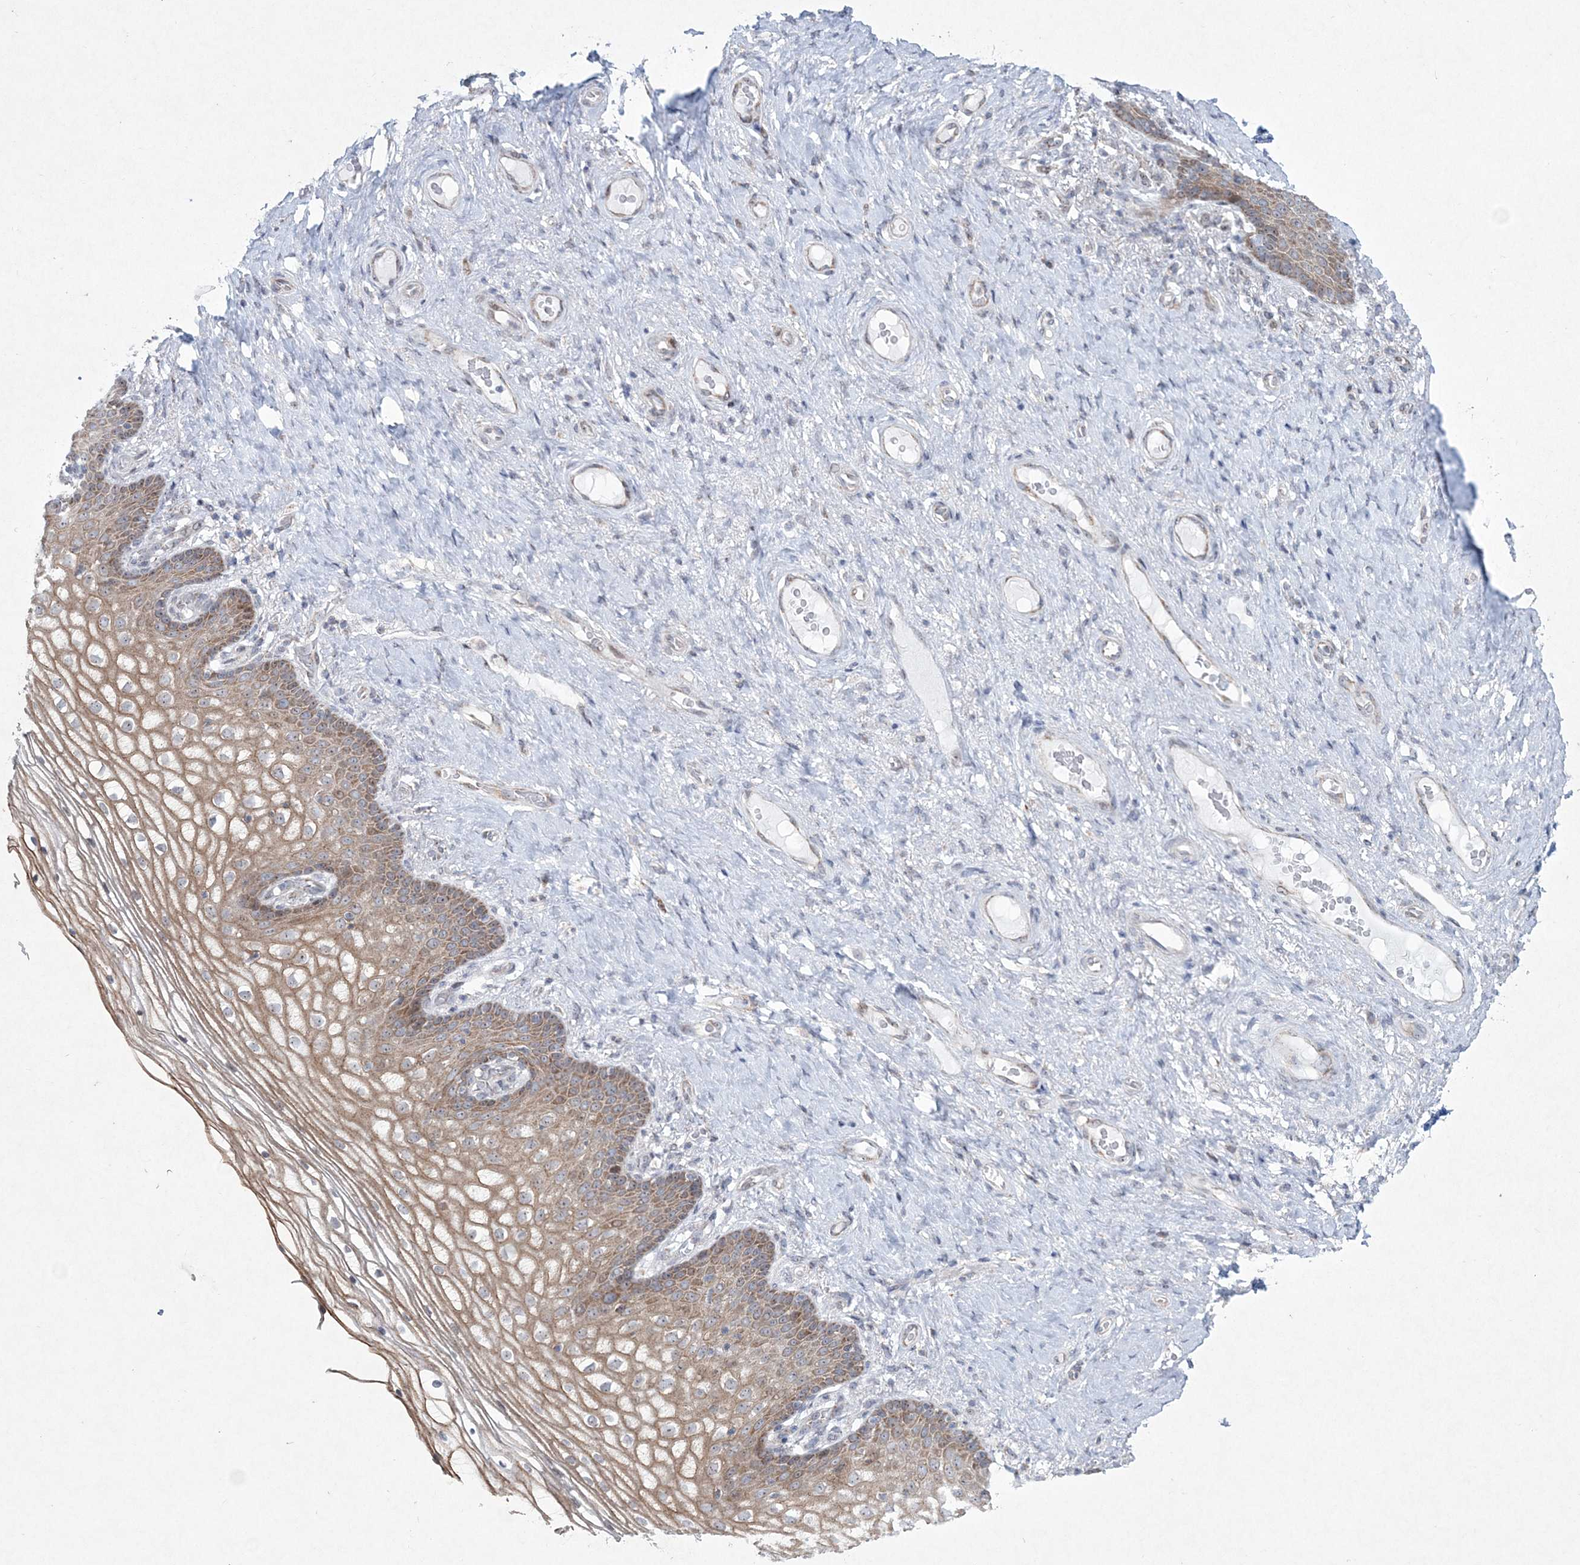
{"staining": {"intensity": "moderate", "quantity": ">75%", "location": "cytoplasmic/membranous"}, "tissue": "vagina", "cell_type": "Squamous epithelial cells", "image_type": "normal", "snomed": [{"axis": "morphology", "description": "Normal tissue, NOS"}, {"axis": "topography", "description": "Vagina"}], "caption": "A micrograph of human vagina stained for a protein shows moderate cytoplasmic/membranous brown staining in squamous epithelial cells. (brown staining indicates protein expression, while blue staining denotes nuclei).", "gene": "CES4A", "patient": {"sex": "female", "age": 60}}